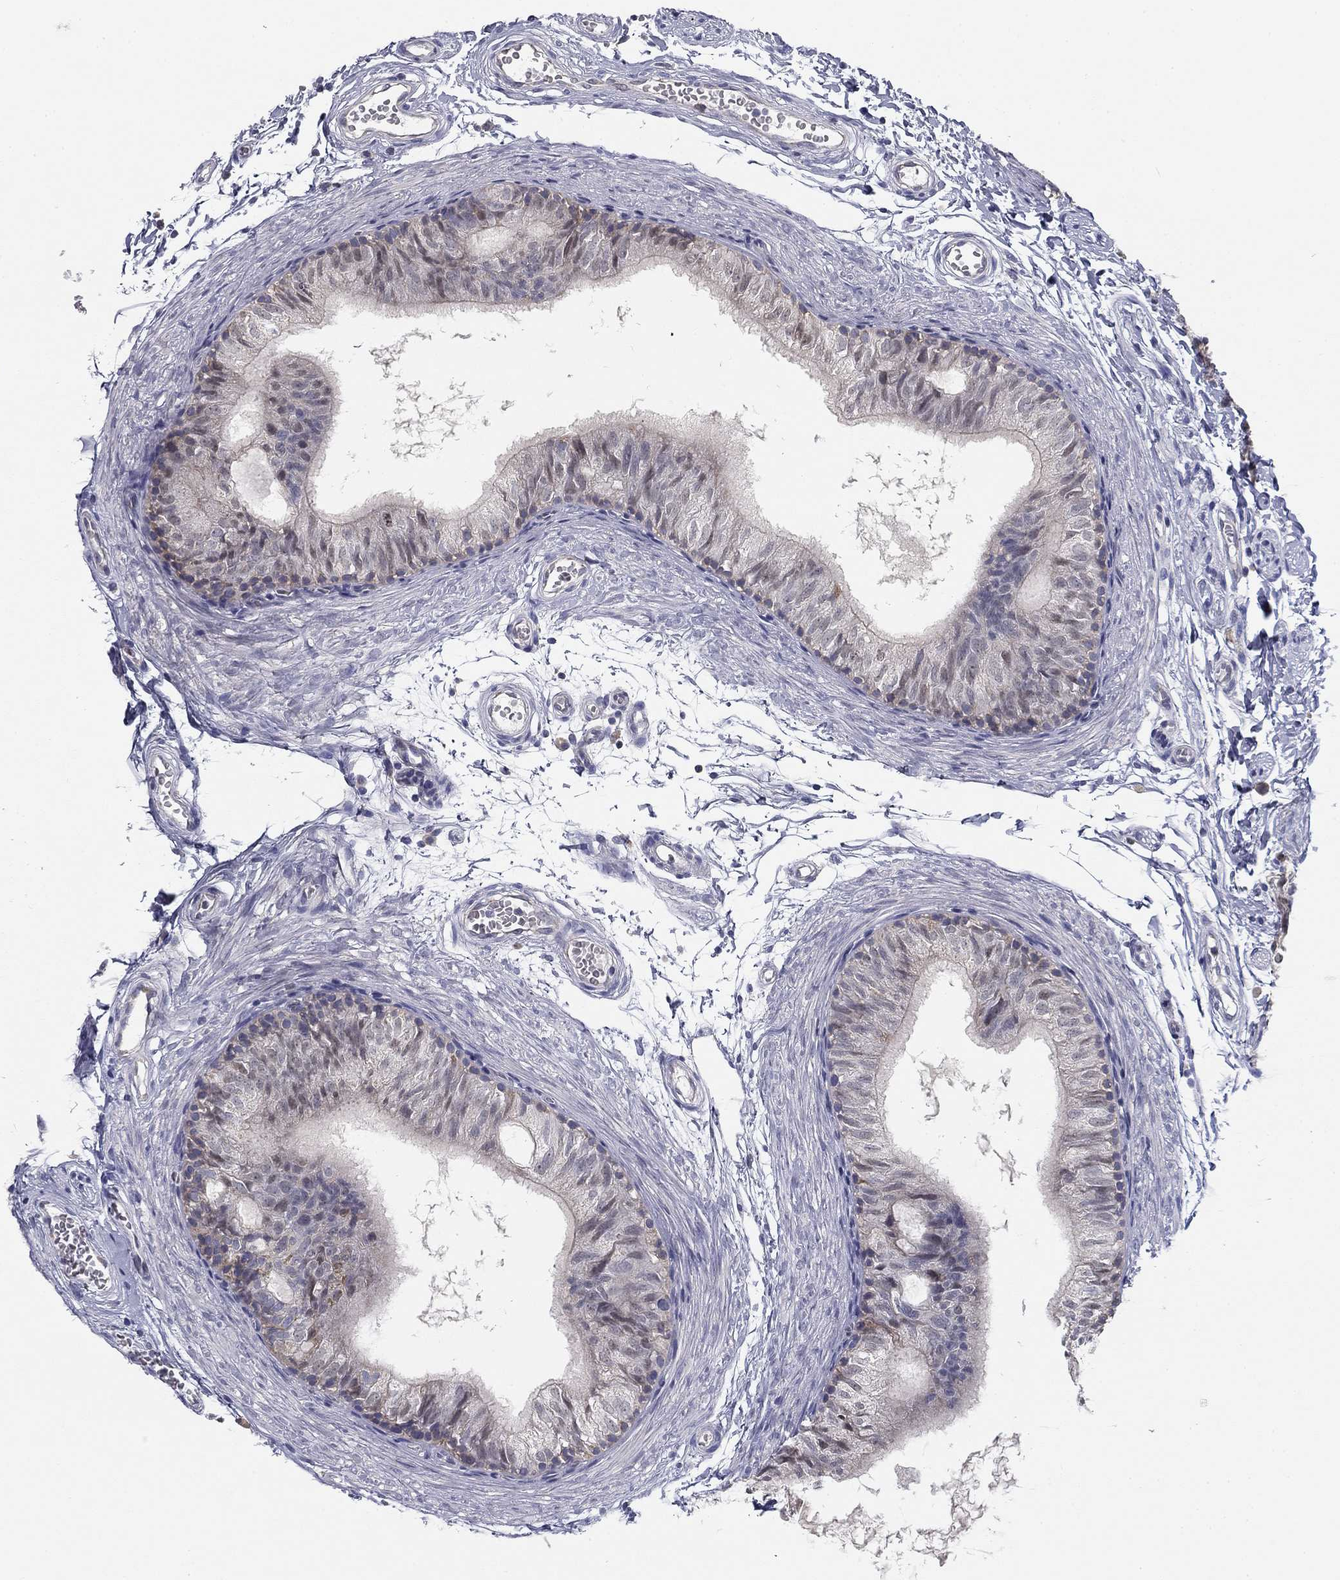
{"staining": {"intensity": "negative", "quantity": "none", "location": "none"}, "tissue": "epididymis", "cell_type": "Glandular cells", "image_type": "normal", "snomed": [{"axis": "morphology", "description": "Normal tissue, NOS"}, {"axis": "topography", "description": "Epididymis"}], "caption": "The immunohistochemistry photomicrograph has no significant staining in glandular cells of epididymis.", "gene": "SLC2A9", "patient": {"sex": "male", "age": 22}}